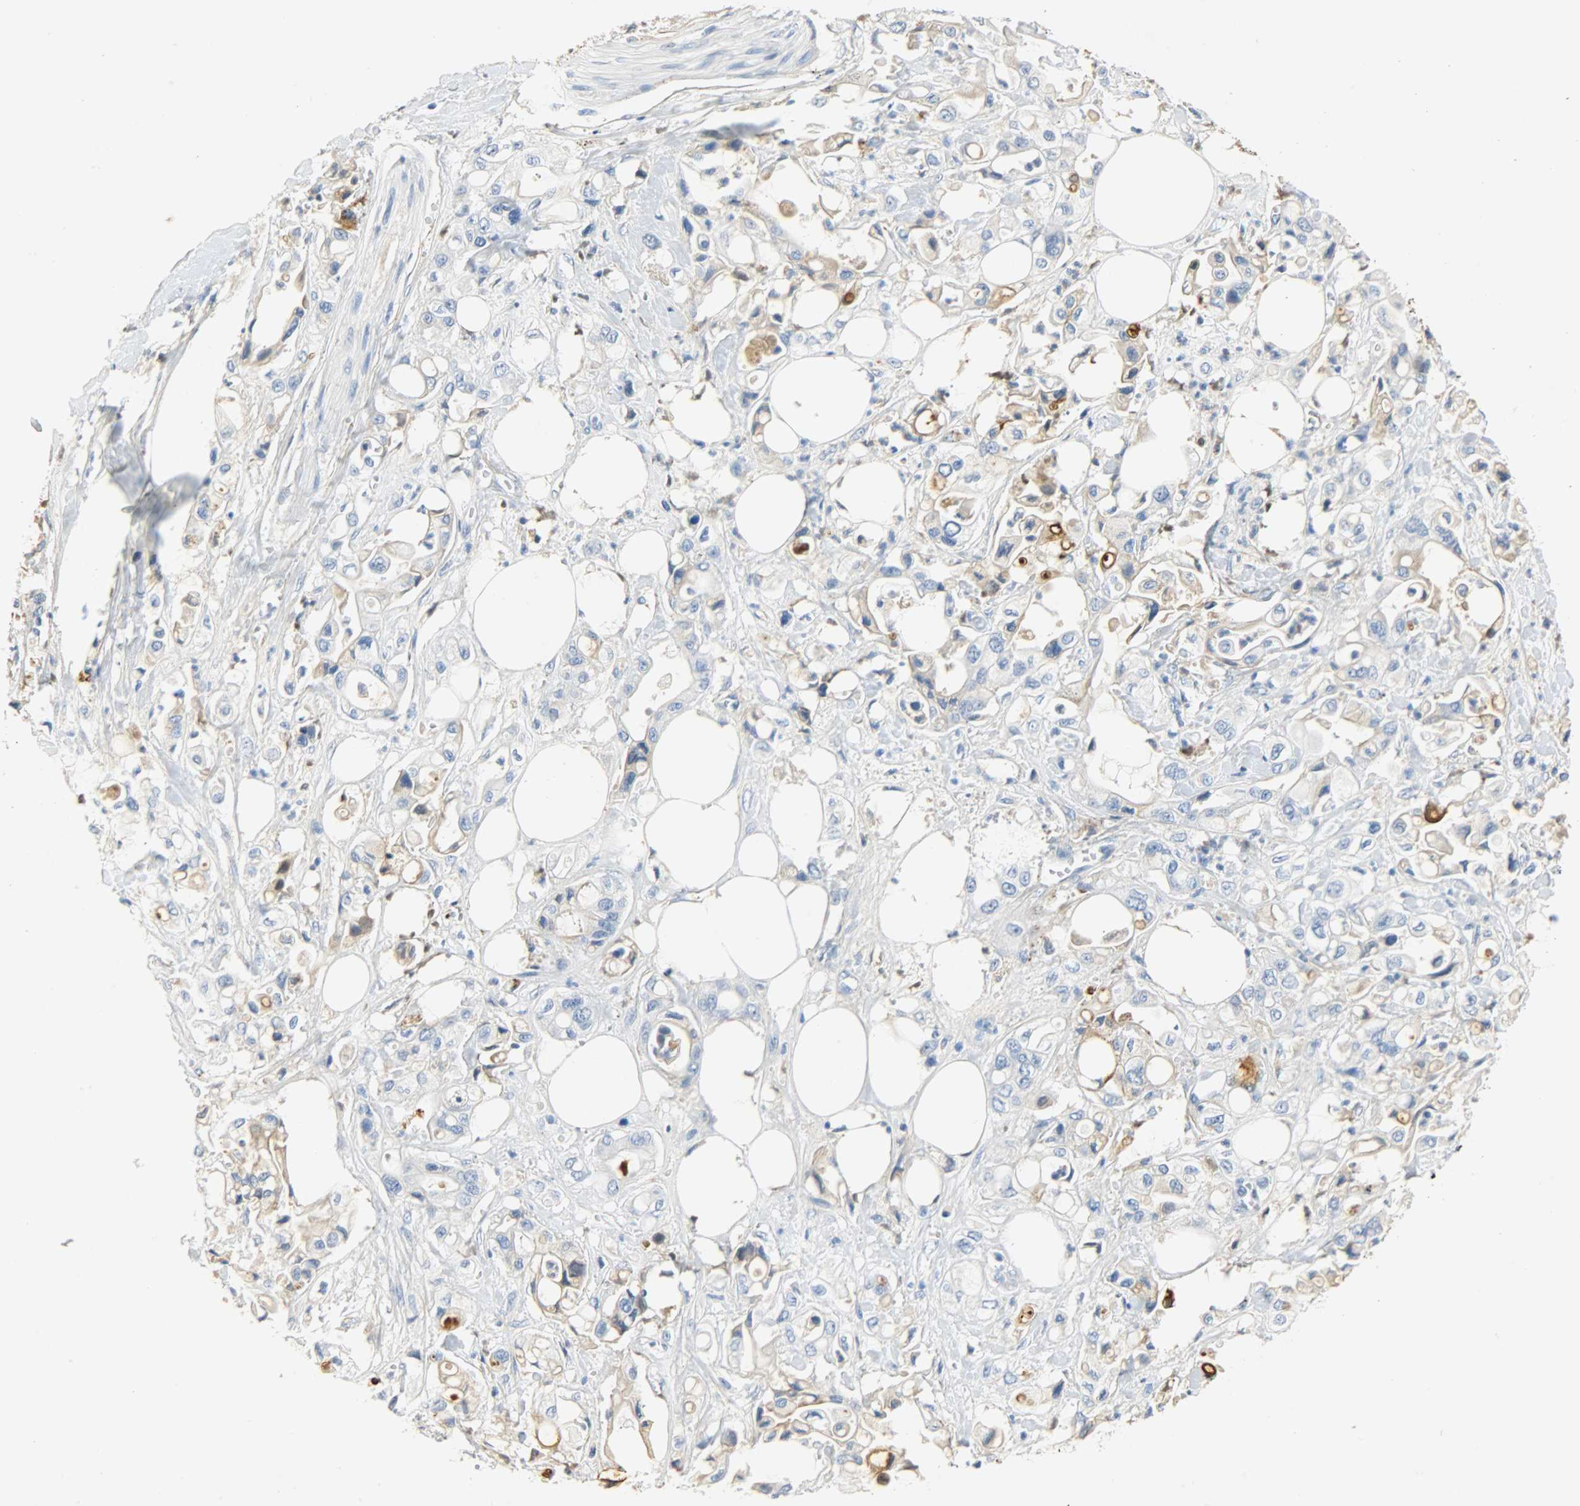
{"staining": {"intensity": "moderate", "quantity": "25%-75%", "location": "cytoplasmic/membranous"}, "tissue": "pancreatic cancer", "cell_type": "Tumor cells", "image_type": "cancer", "snomed": [{"axis": "morphology", "description": "Adenocarcinoma, NOS"}, {"axis": "topography", "description": "Pancreas"}], "caption": "DAB immunohistochemical staining of human adenocarcinoma (pancreatic) demonstrates moderate cytoplasmic/membranous protein positivity in approximately 25%-75% of tumor cells. (DAB (3,3'-diaminobenzidine) = brown stain, brightfield microscopy at high magnification).", "gene": "CRP", "patient": {"sex": "male", "age": 70}}